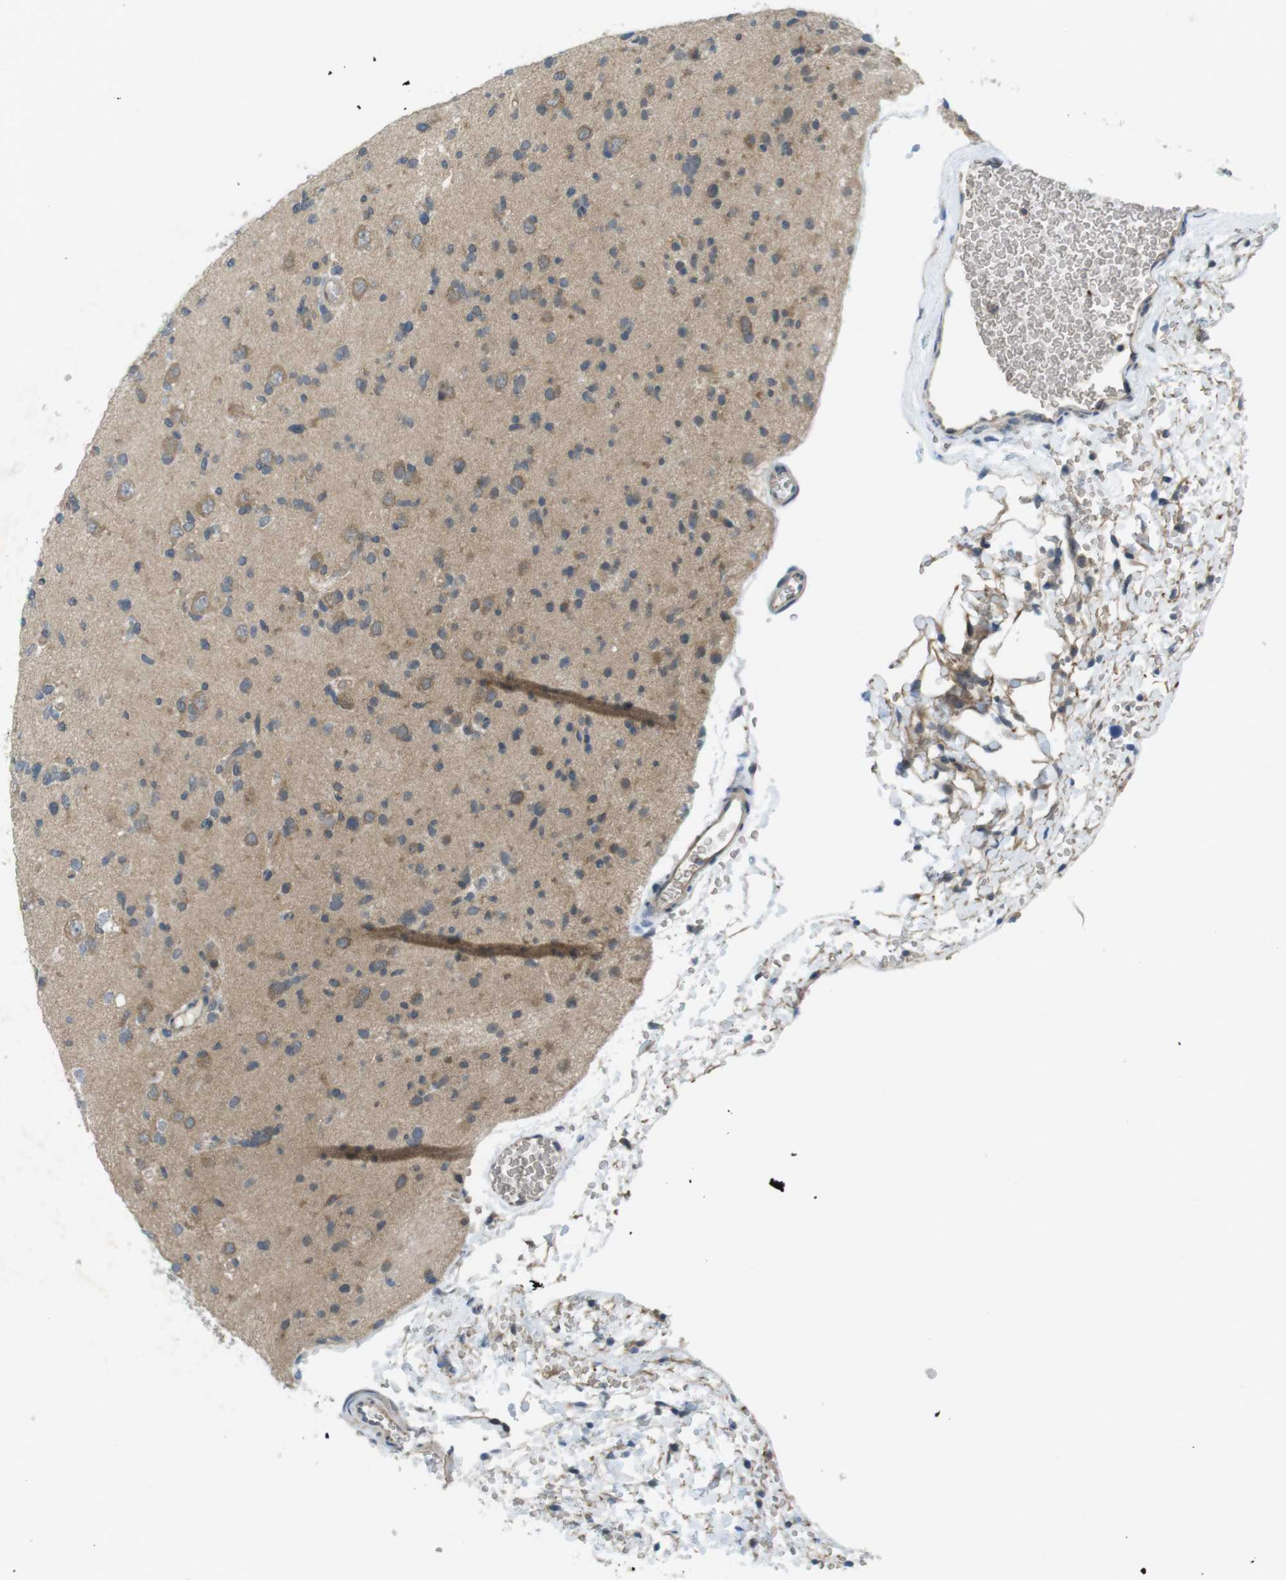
{"staining": {"intensity": "weak", "quantity": "25%-75%", "location": "cytoplasmic/membranous"}, "tissue": "glioma", "cell_type": "Tumor cells", "image_type": "cancer", "snomed": [{"axis": "morphology", "description": "Glioma, malignant, Low grade"}, {"axis": "topography", "description": "Brain"}], "caption": "A brown stain labels weak cytoplasmic/membranous staining of a protein in glioma tumor cells.", "gene": "SUGT1", "patient": {"sex": "female", "age": 22}}